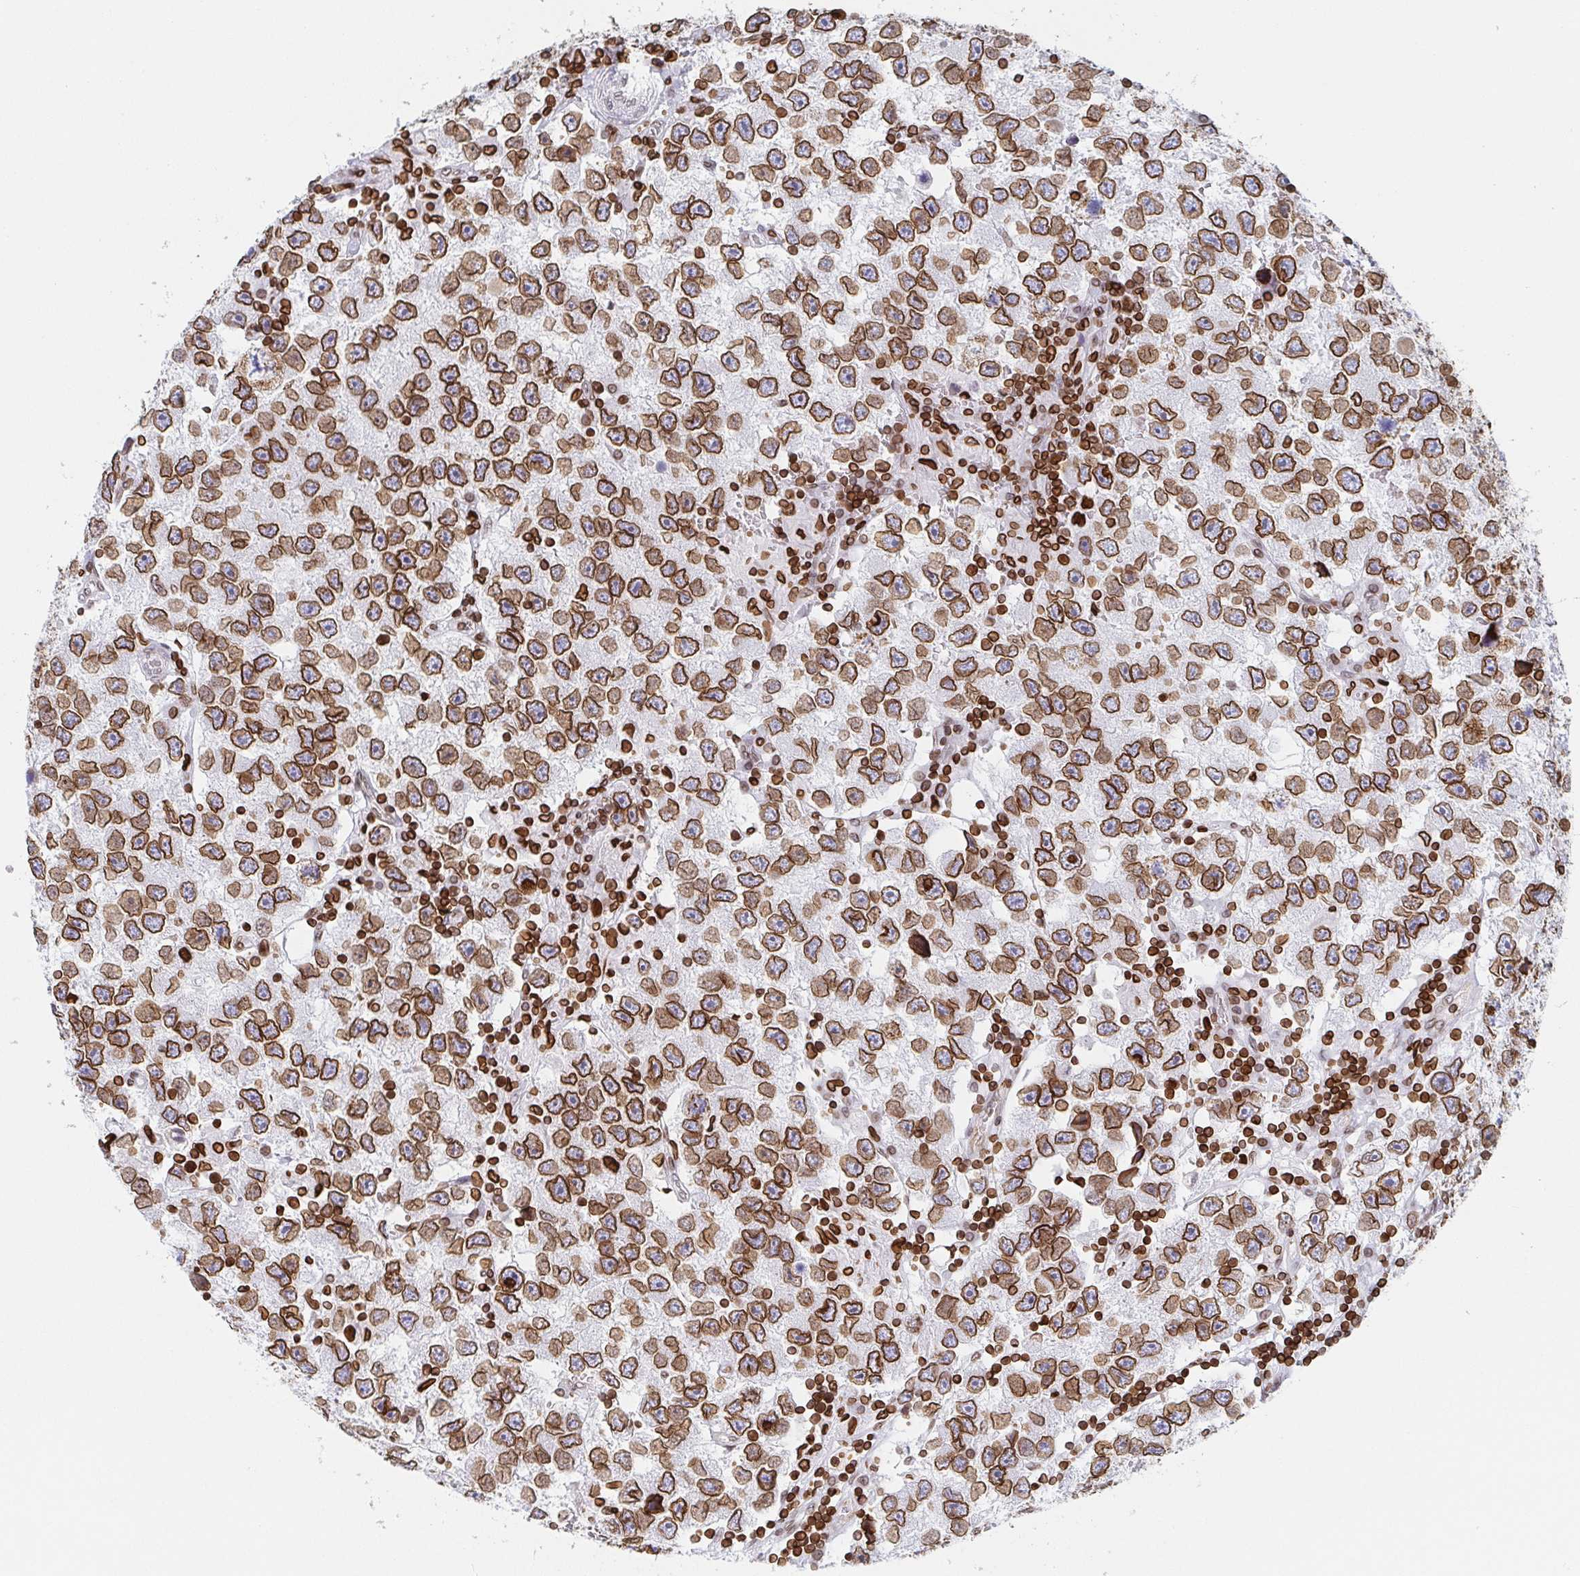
{"staining": {"intensity": "moderate", "quantity": ">75%", "location": "cytoplasmic/membranous,nuclear"}, "tissue": "testis cancer", "cell_type": "Tumor cells", "image_type": "cancer", "snomed": [{"axis": "morphology", "description": "Seminoma, NOS"}, {"axis": "topography", "description": "Testis"}], "caption": "This image demonstrates IHC staining of testis cancer (seminoma), with medium moderate cytoplasmic/membranous and nuclear positivity in approximately >75% of tumor cells.", "gene": "BTBD7", "patient": {"sex": "male", "age": 26}}